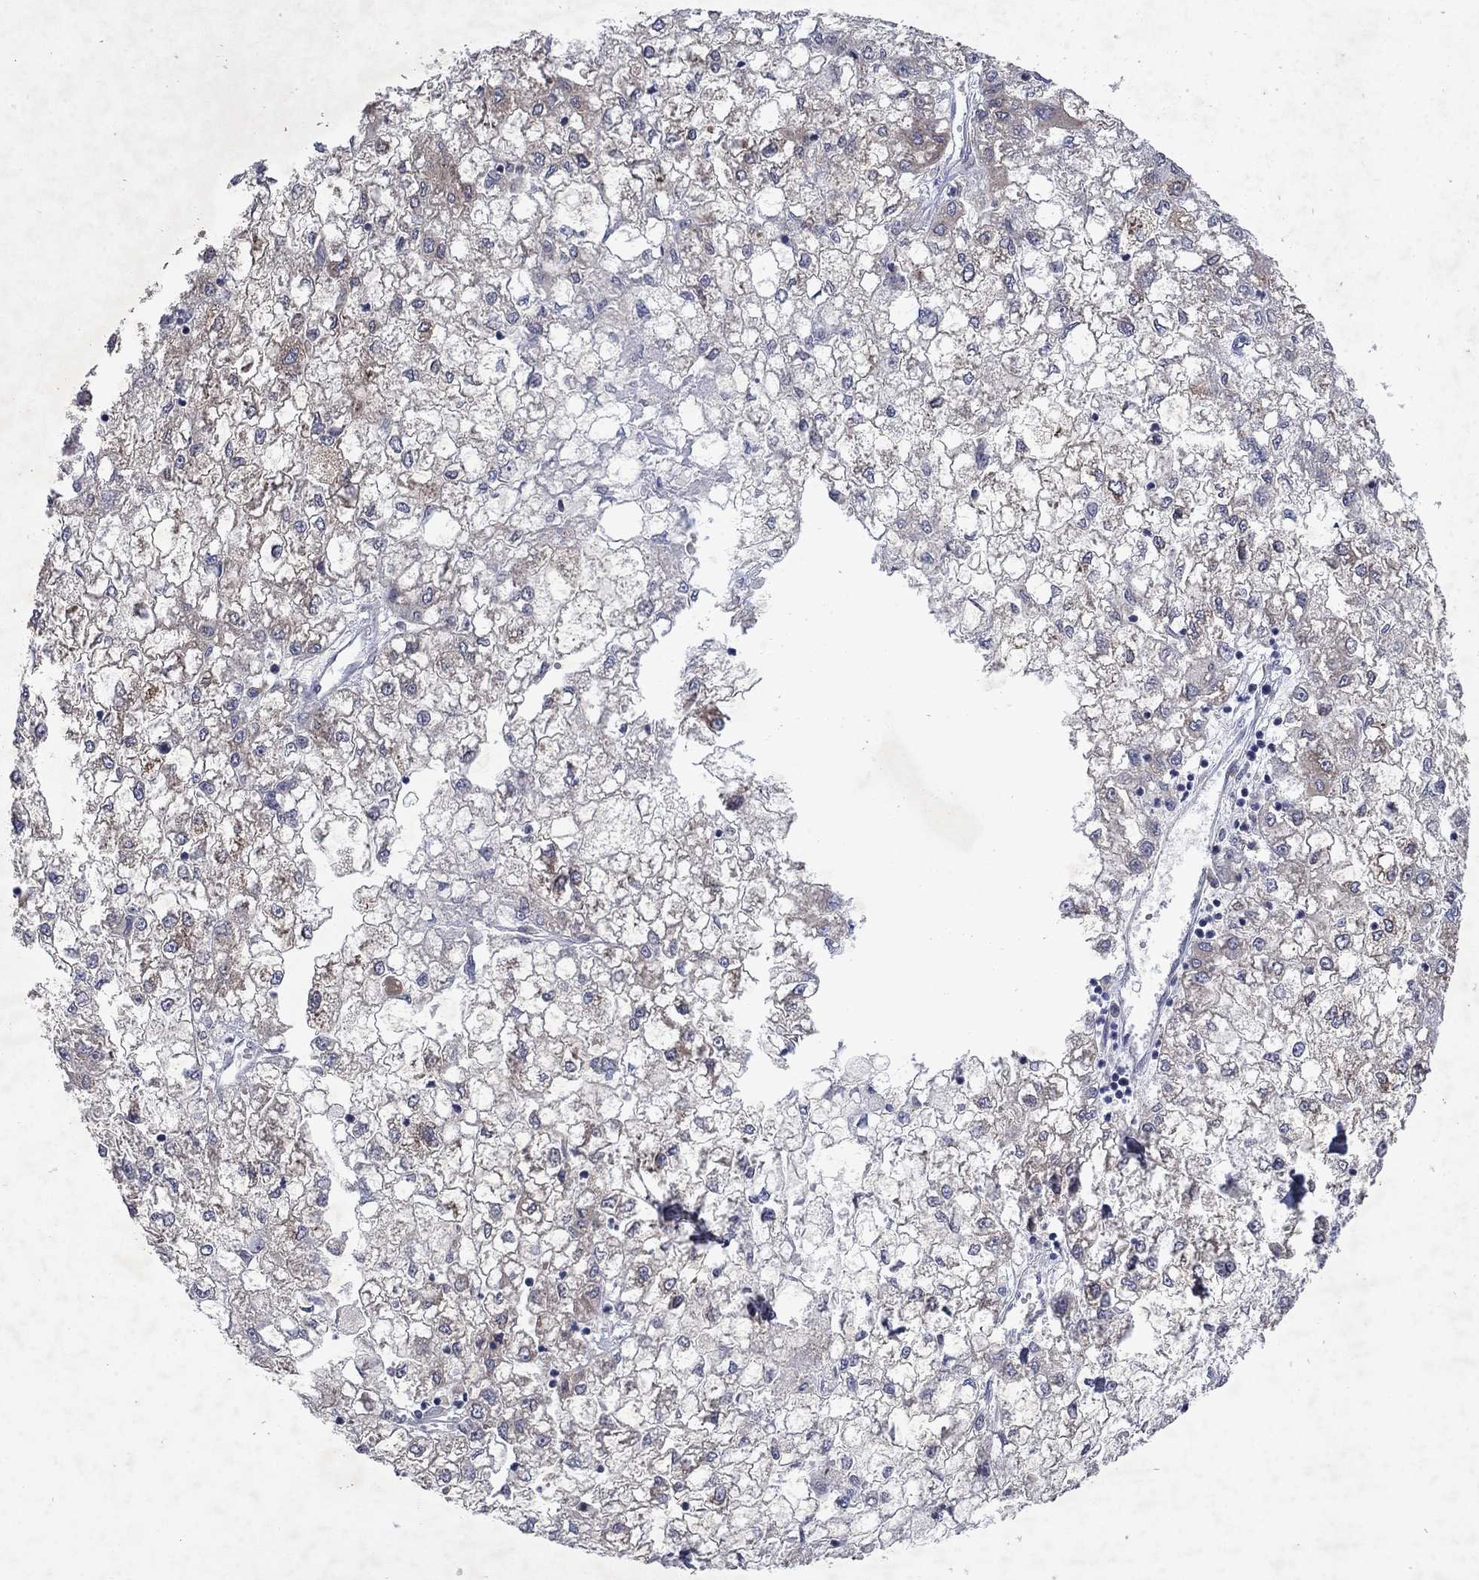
{"staining": {"intensity": "negative", "quantity": "none", "location": "none"}, "tissue": "liver cancer", "cell_type": "Tumor cells", "image_type": "cancer", "snomed": [{"axis": "morphology", "description": "Carcinoma, Hepatocellular, NOS"}, {"axis": "topography", "description": "Liver"}], "caption": "A histopathology image of hepatocellular carcinoma (liver) stained for a protein displays no brown staining in tumor cells. The staining was performed using DAB (3,3'-diaminobenzidine) to visualize the protein expression in brown, while the nuclei were stained in blue with hematoxylin (Magnification: 20x).", "gene": "TMEM97", "patient": {"sex": "male", "age": 40}}